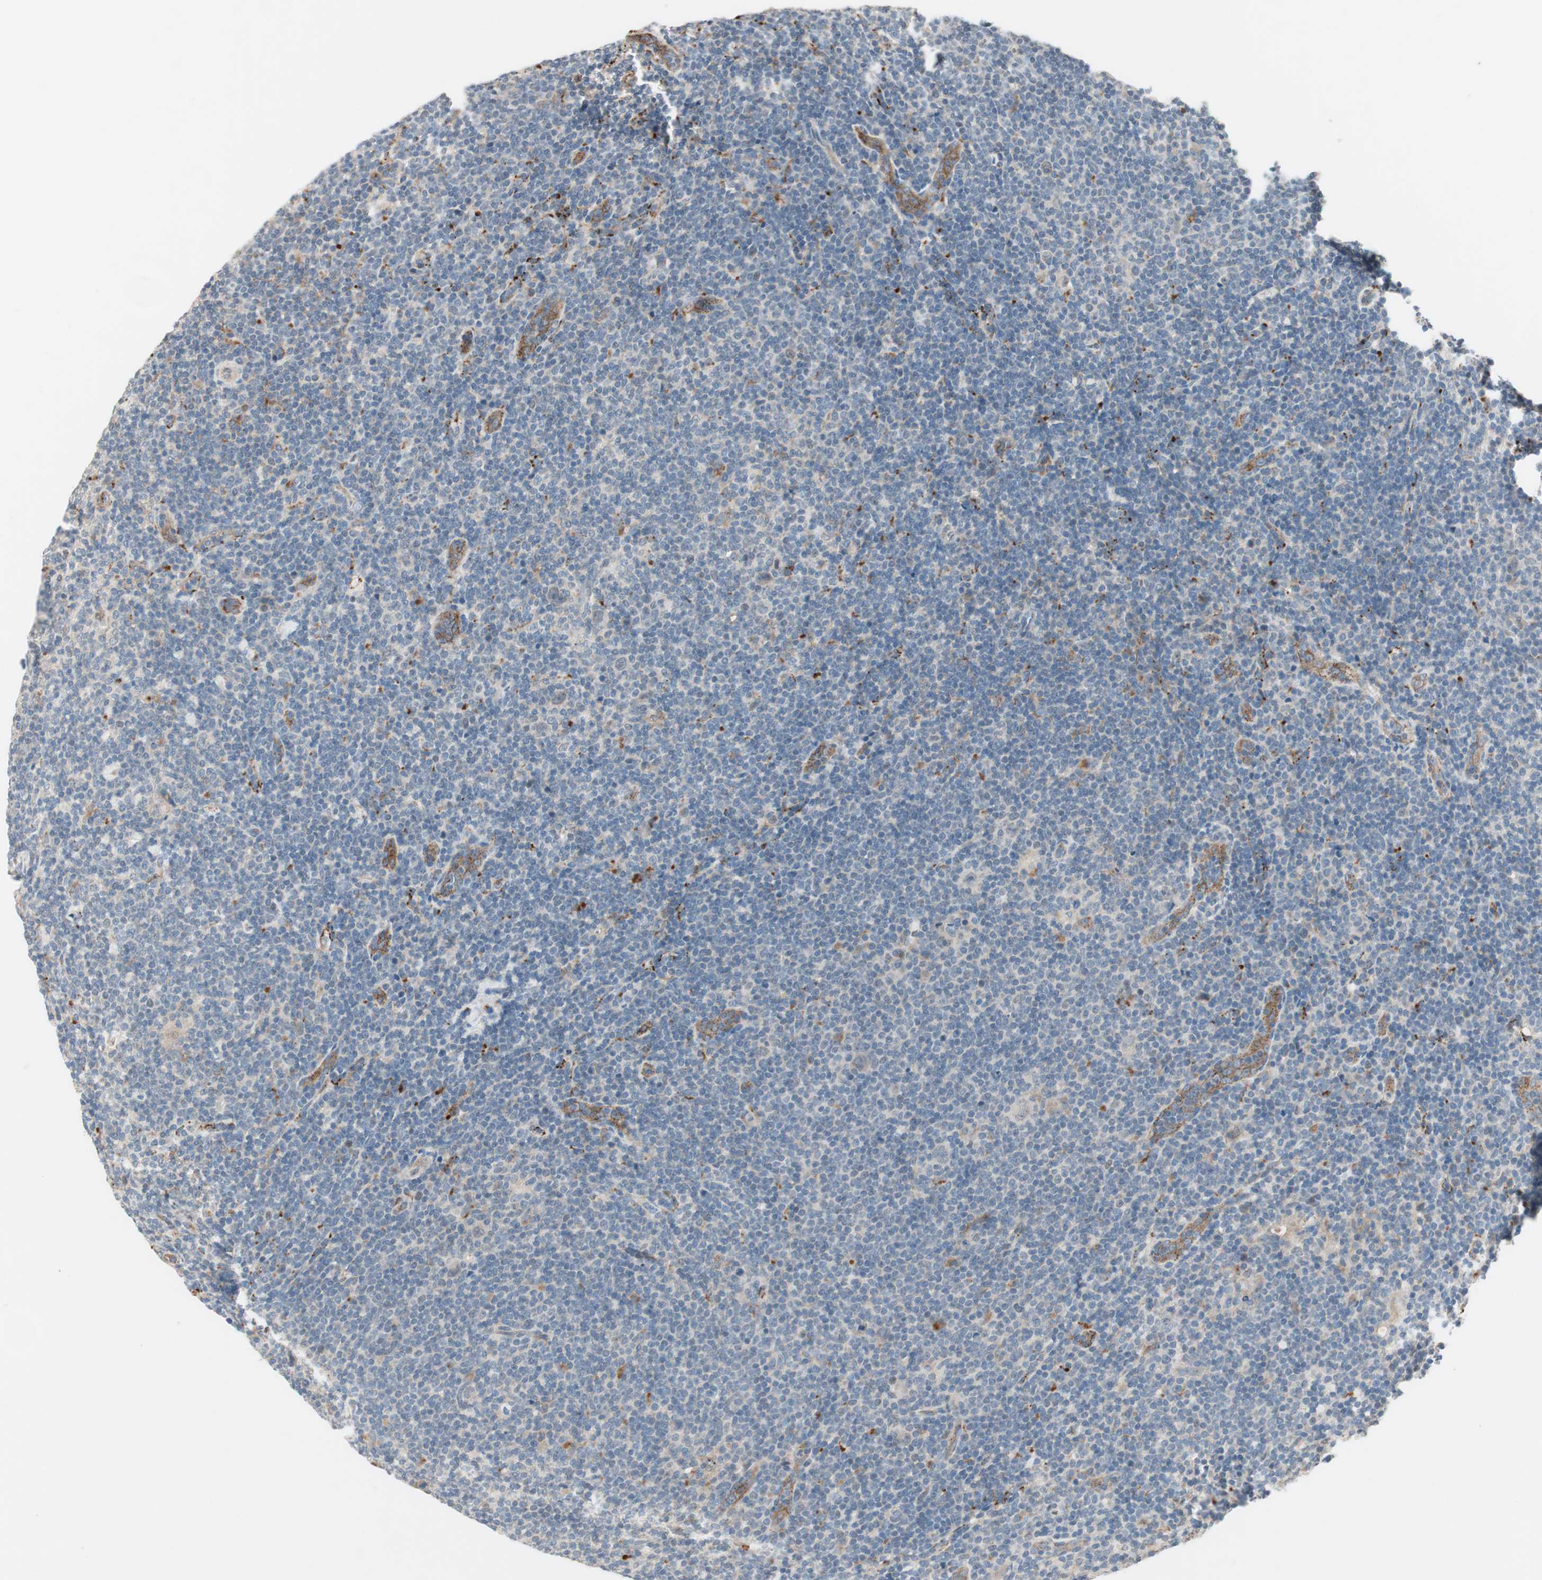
{"staining": {"intensity": "negative", "quantity": "none", "location": "none"}, "tissue": "lymphoma", "cell_type": "Tumor cells", "image_type": "cancer", "snomed": [{"axis": "morphology", "description": "Hodgkin's disease, NOS"}, {"axis": "topography", "description": "Lymph node"}], "caption": "Tumor cells show no significant staining in Hodgkin's disease. (DAB immunohistochemistry (IHC) with hematoxylin counter stain).", "gene": "FGFR4", "patient": {"sex": "female", "age": 57}}